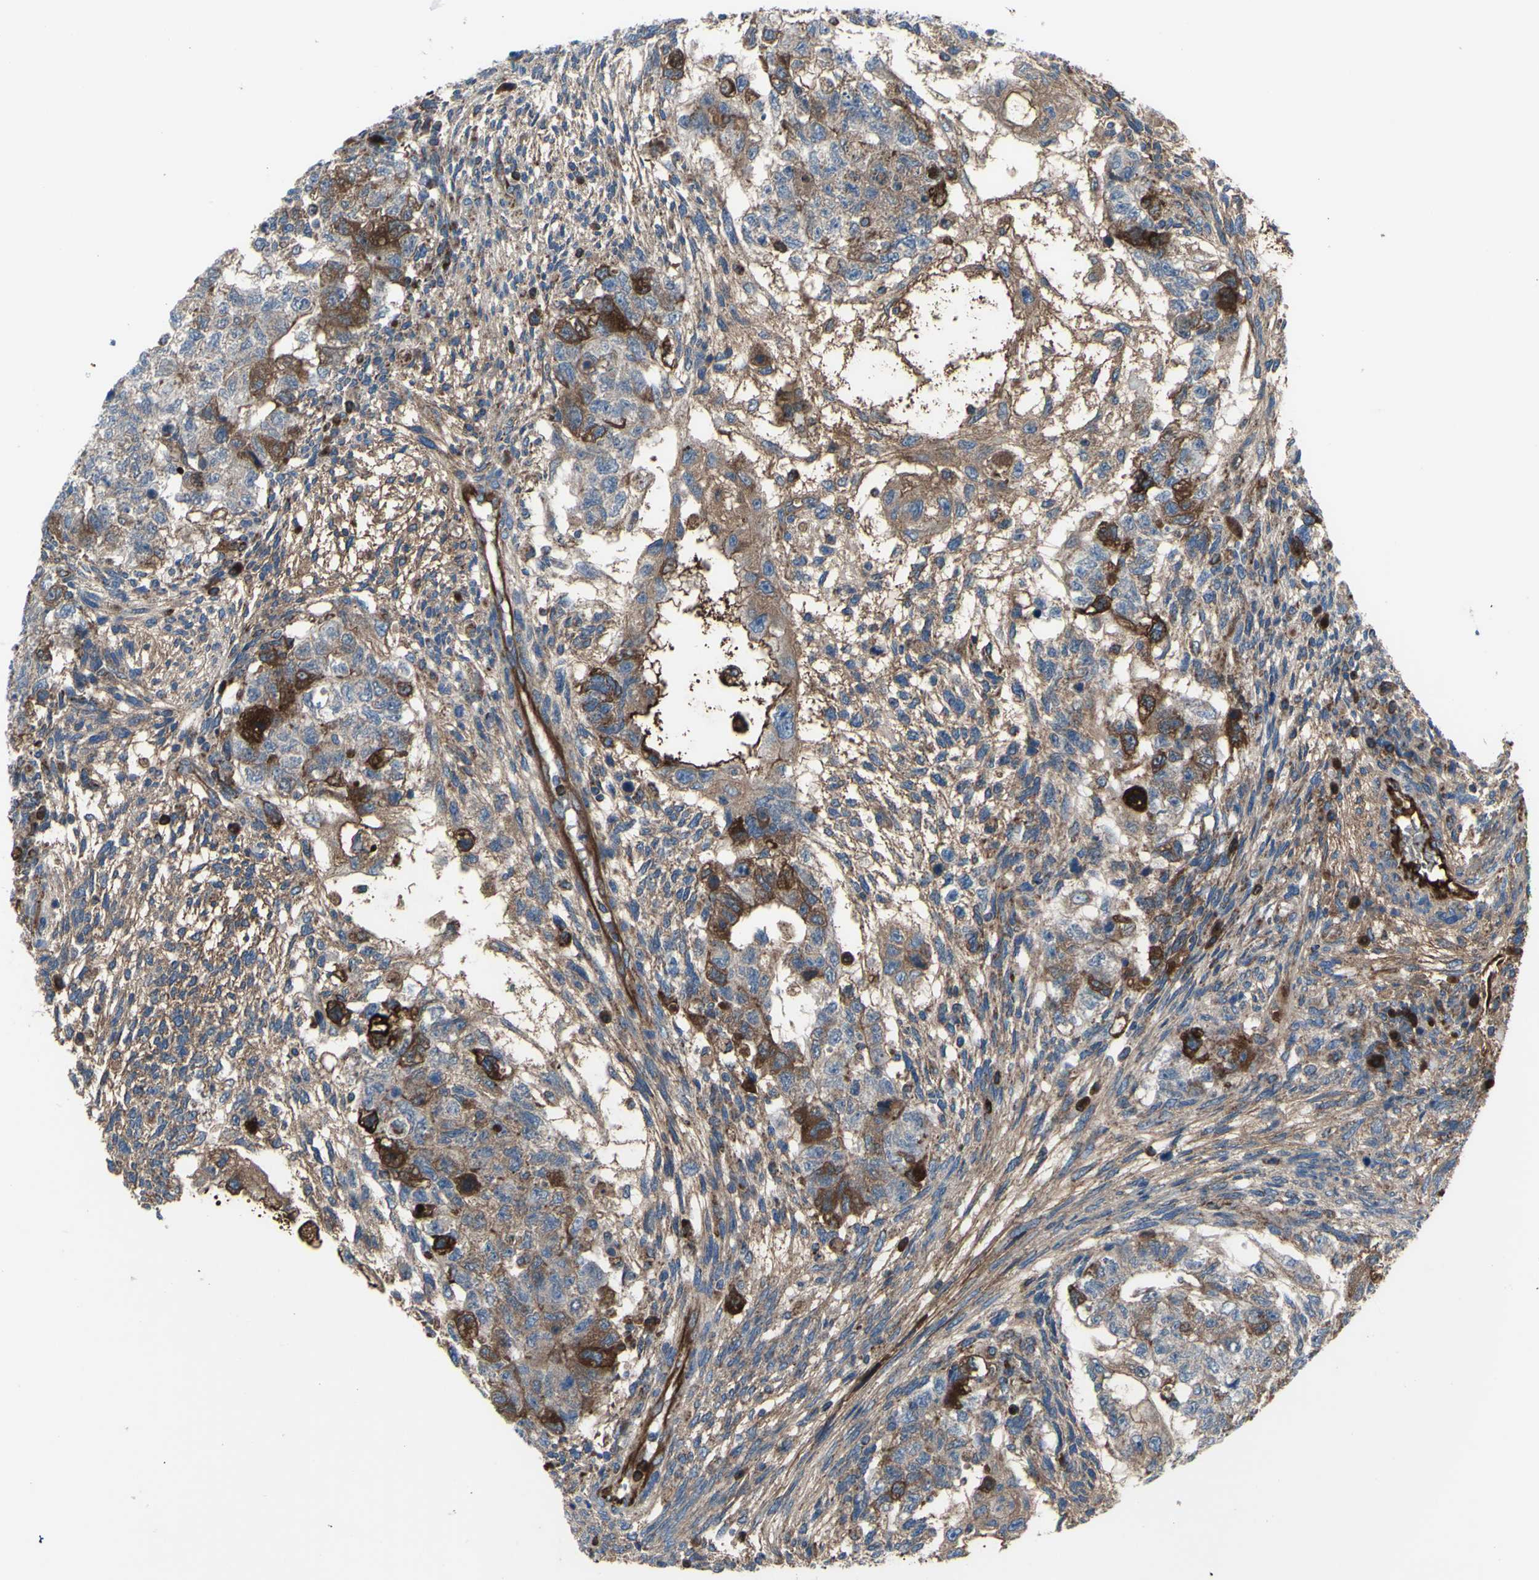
{"staining": {"intensity": "moderate", "quantity": ">75%", "location": "cytoplasmic/membranous"}, "tissue": "testis cancer", "cell_type": "Tumor cells", "image_type": "cancer", "snomed": [{"axis": "morphology", "description": "Normal tissue, NOS"}, {"axis": "morphology", "description": "Carcinoma, Embryonal, NOS"}, {"axis": "topography", "description": "Testis"}], "caption": "A high-resolution photomicrograph shows IHC staining of embryonal carcinoma (testis), which shows moderate cytoplasmic/membranous expression in approximately >75% of tumor cells. (IHC, brightfield microscopy, high magnification).", "gene": "EMC7", "patient": {"sex": "male", "age": 36}}